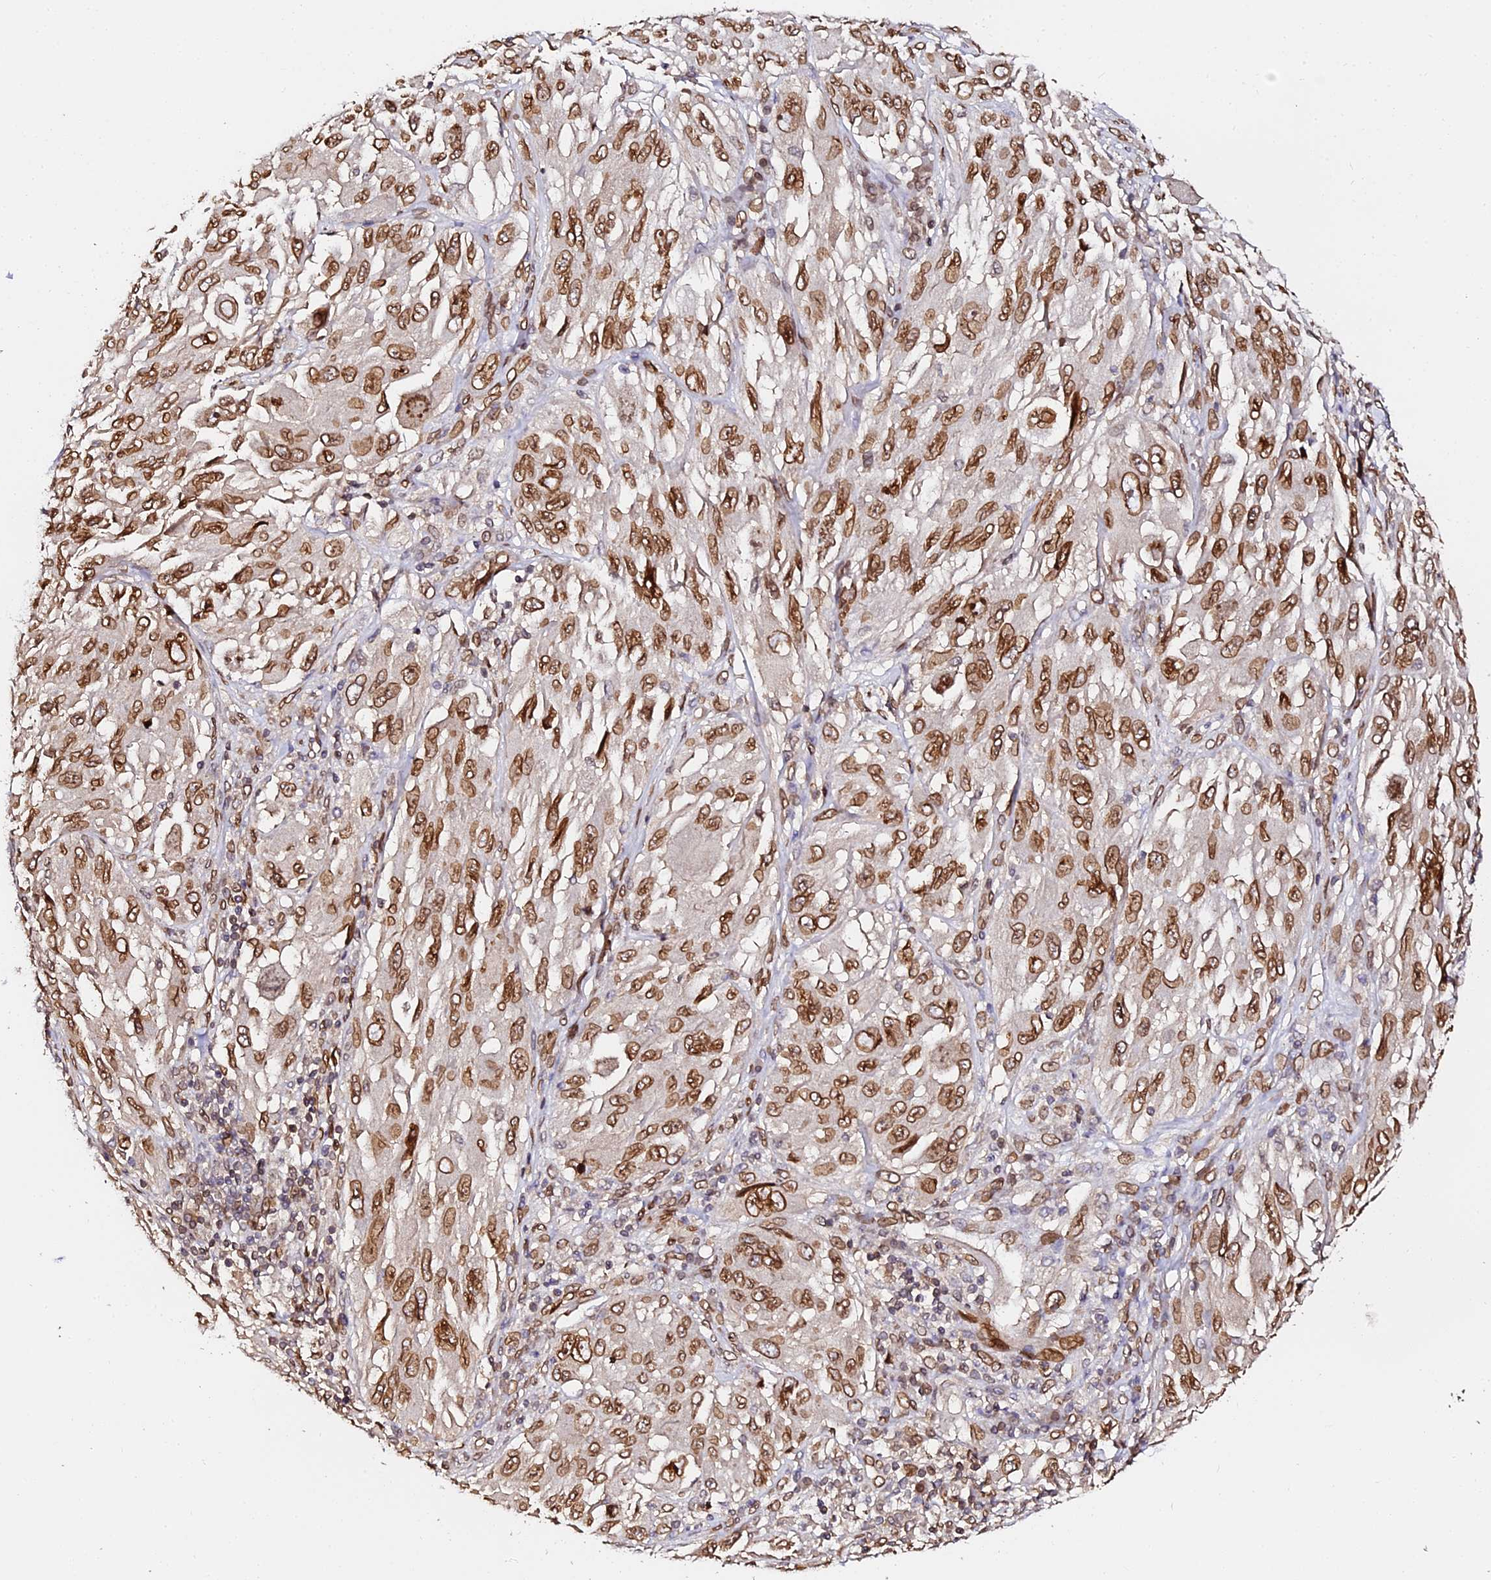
{"staining": {"intensity": "moderate", "quantity": ">75%", "location": "cytoplasmic/membranous,nuclear"}, "tissue": "melanoma", "cell_type": "Tumor cells", "image_type": "cancer", "snomed": [{"axis": "morphology", "description": "Malignant melanoma, NOS"}, {"axis": "topography", "description": "Skin"}], "caption": "Moderate cytoplasmic/membranous and nuclear expression is present in approximately >75% of tumor cells in malignant melanoma.", "gene": "ANAPC5", "patient": {"sex": "female", "age": 91}}